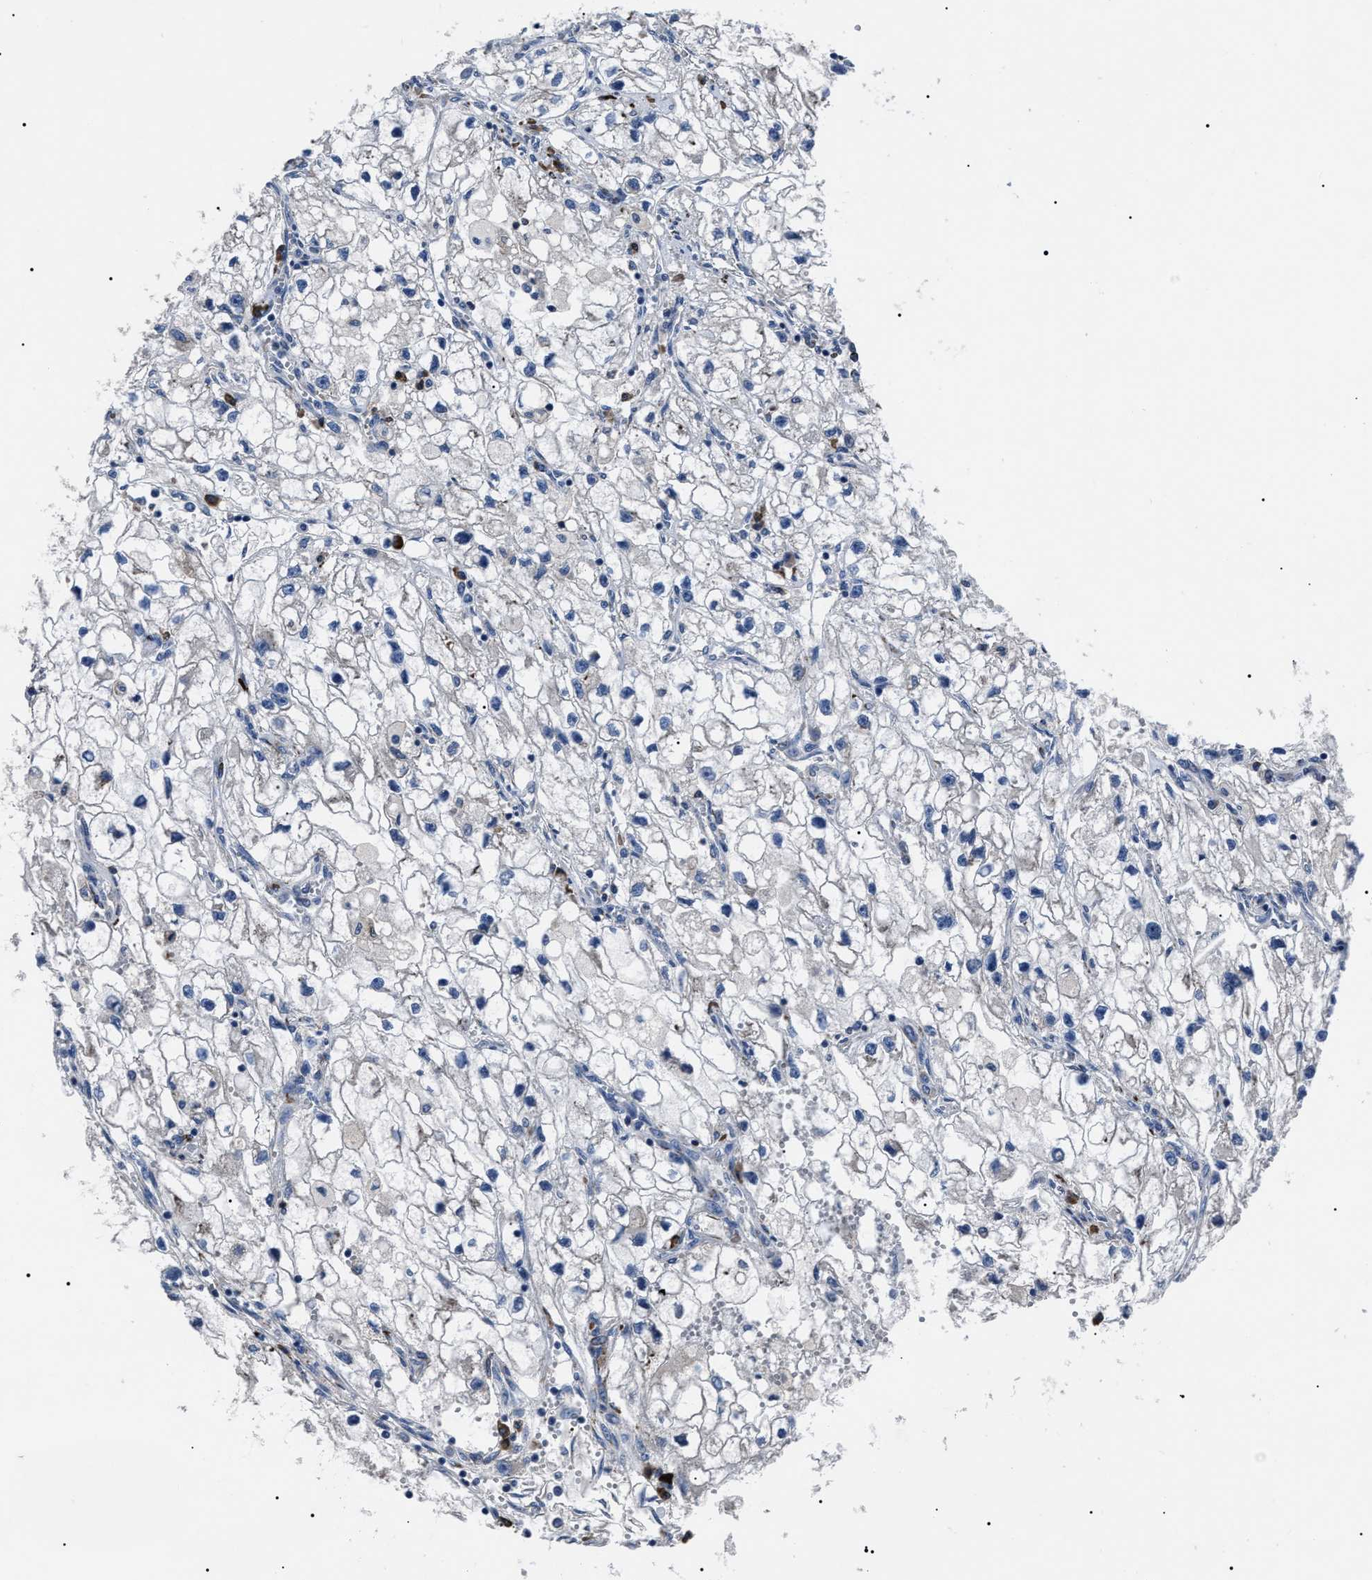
{"staining": {"intensity": "negative", "quantity": "none", "location": "none"}, "tissue": "renal cancer", "cell_type": "Tumor cells", "image_type": "cancer", "snomed": [{"axis": "morphology", "description": "Adenocarcinoma, NOS"}, {"axis": "topography", "description": "Kidney"}], "caption": "Immunohistochemistry (IHC) of adenocarcinoma (renal) displays no positivity in tumor cells.", "gene": "LRRC14", "patient": {"sex": "female", "age": 70}}